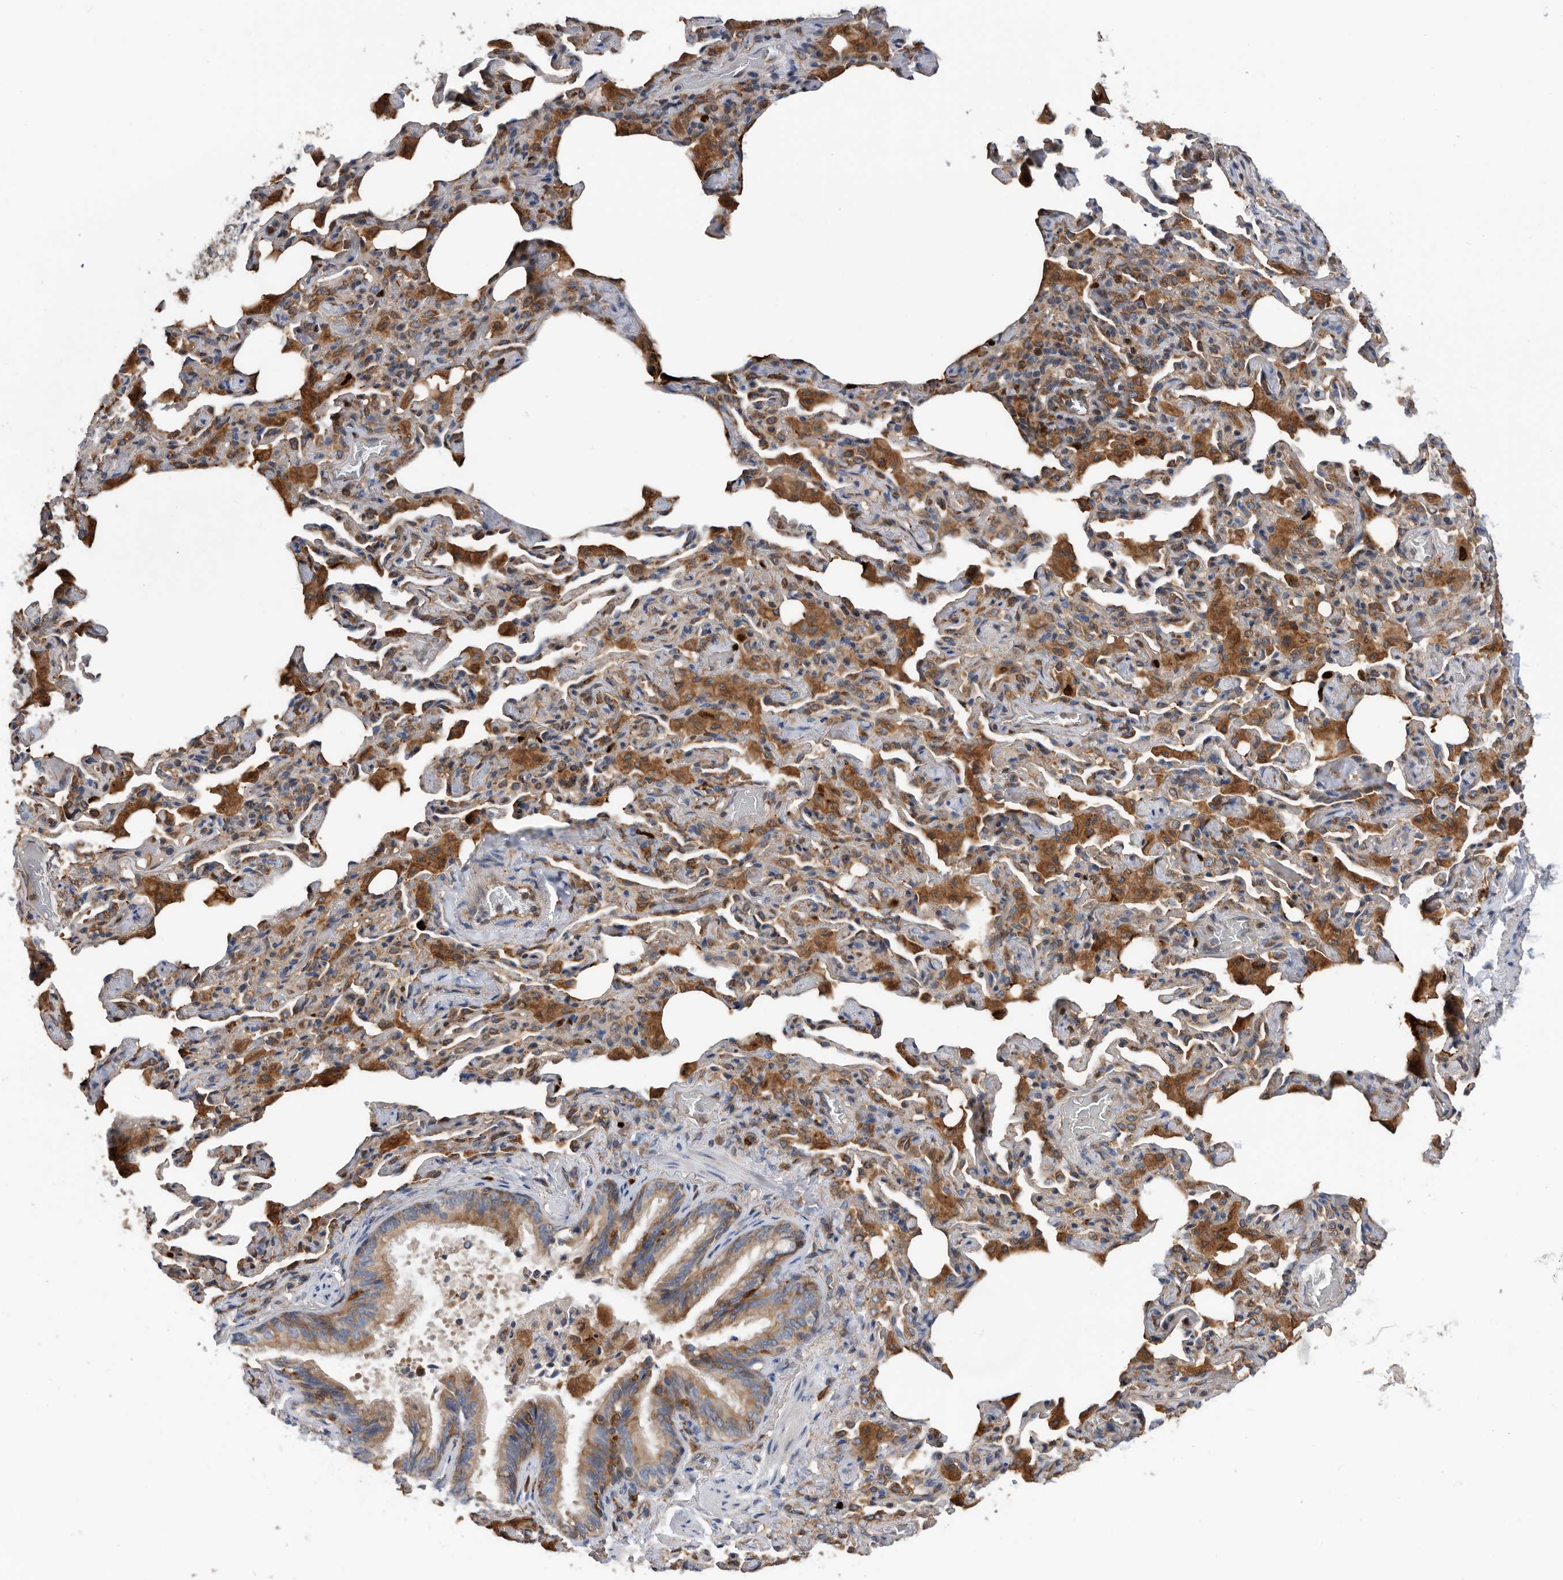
{"staining": {"intensity": "moderate", "quantity": "<25%", "location": "cytoplasmic/membranous"}, "tissue": "bronchus", "cell_type": "Respiratory epithelial cells", "image_type": "normal", "snomed": [{"axis": "morphology", "description": "Normal tissue, NOS"}, {"axis": "morphology", "description": "Inflammation, NOS"}, {"axis": "topography", "description": "Lung"}], "caption": "A photomicrograph showing moderate cytoplasmic/membranous staining in about <25% of respiratory epithelial cells in unremarkable bronchus, as visualized by brown immunohistochemical staining.", "gene": "ATAD2", "patient": {"sex": "female", "age": 46}}